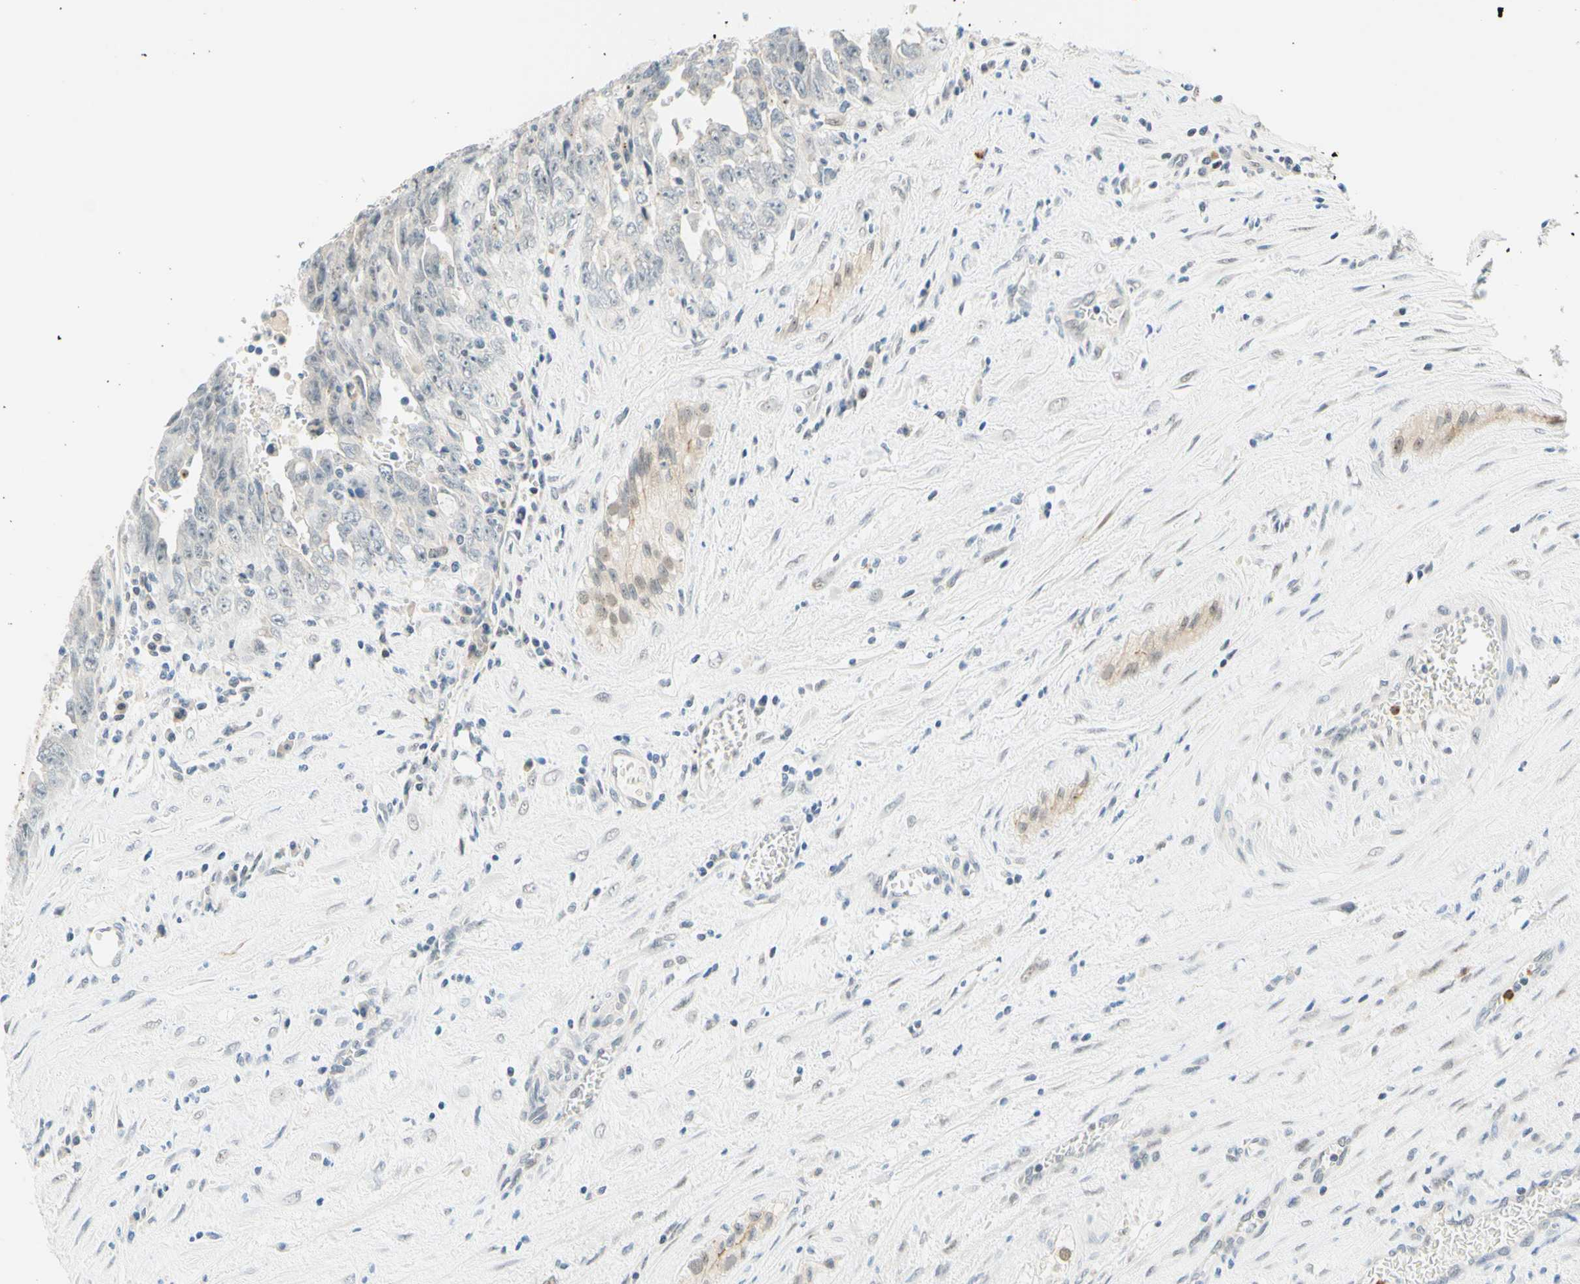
{"staining": {"intensity": "negative", "quantity": "none", "location": "none"}, "tissue": "testis cancer", "cell_type": "Tumor cells", "image_type": "cancer", "snomed": [{"axis": "morphology", "description": "Carcinoma, Embryonal, NOS"}, {"axis": "topography", "description": "Testis"}], "caption": "Immunohistochemistry micrograph of human testis cancer (embryonal carcinoma) stained for a protein (brown), which exhibits no expression in tumor cells.", "gene": "TREM2", "patient": {"sex": "male", "age": 28}}